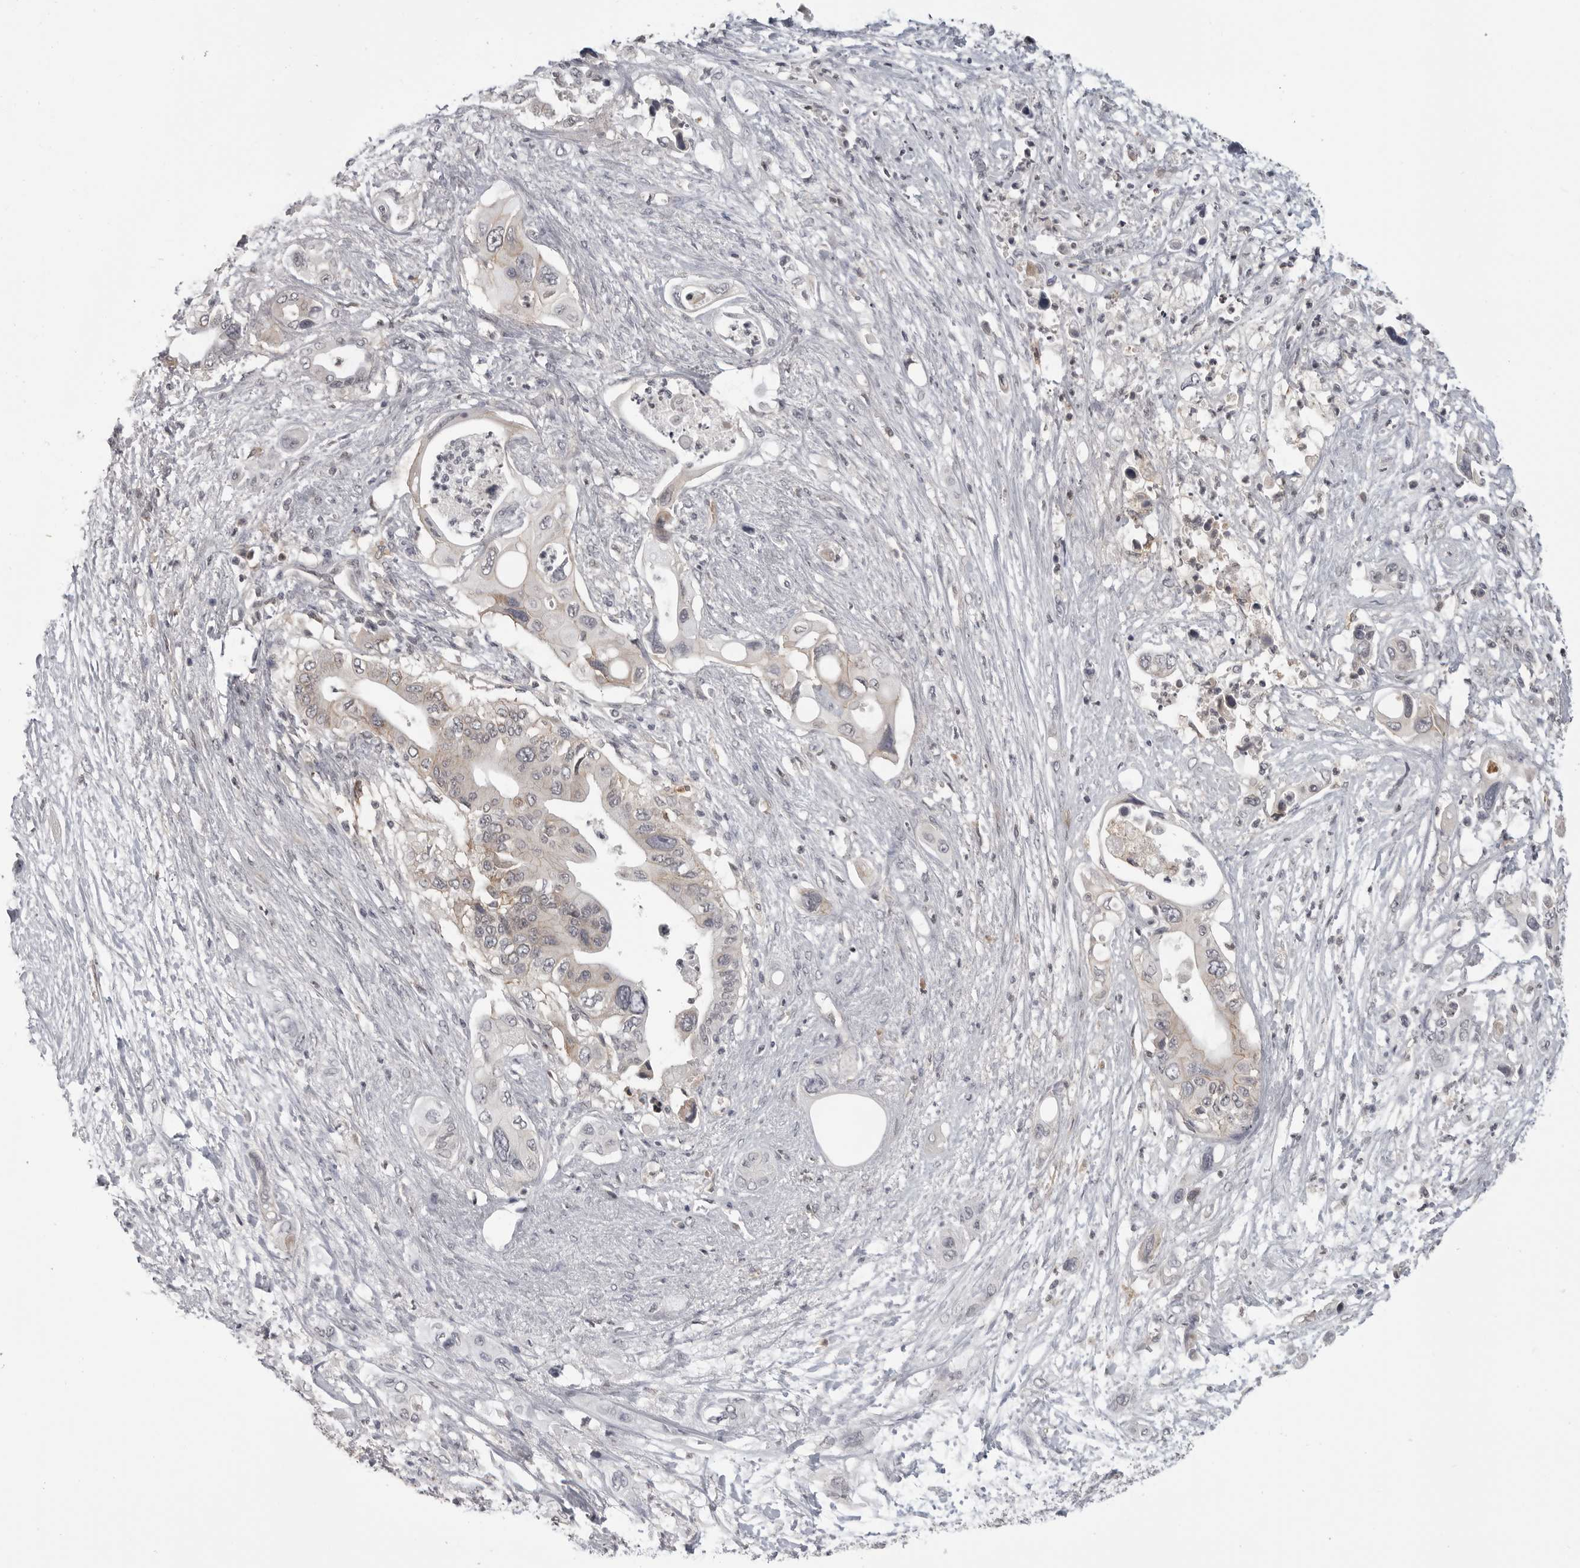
{"staining": {"intensity": "weak", "quantity": "<25%", "location": "cytoplasmic/membranous"}, "tissue": "pancreatic cancer", "cell_type": "Tumor cells", "image_type": "cancer", "snomed": [{"axis": "morphology", "description": "Adenocarcinoma, NOS"}, {"axis": "topography", "description": "Pancreas"}], "caption": "Immunohistochemistry (IHC) histopathology image of neoplastic tissue: human pancreatic cancer stained with DAB (3,3'-diaminobenzidine) demonstrates no significant protein expression in tumor cells.", "gene": "IFNGR1", "patient": {"sex": "male", "age": 66}}